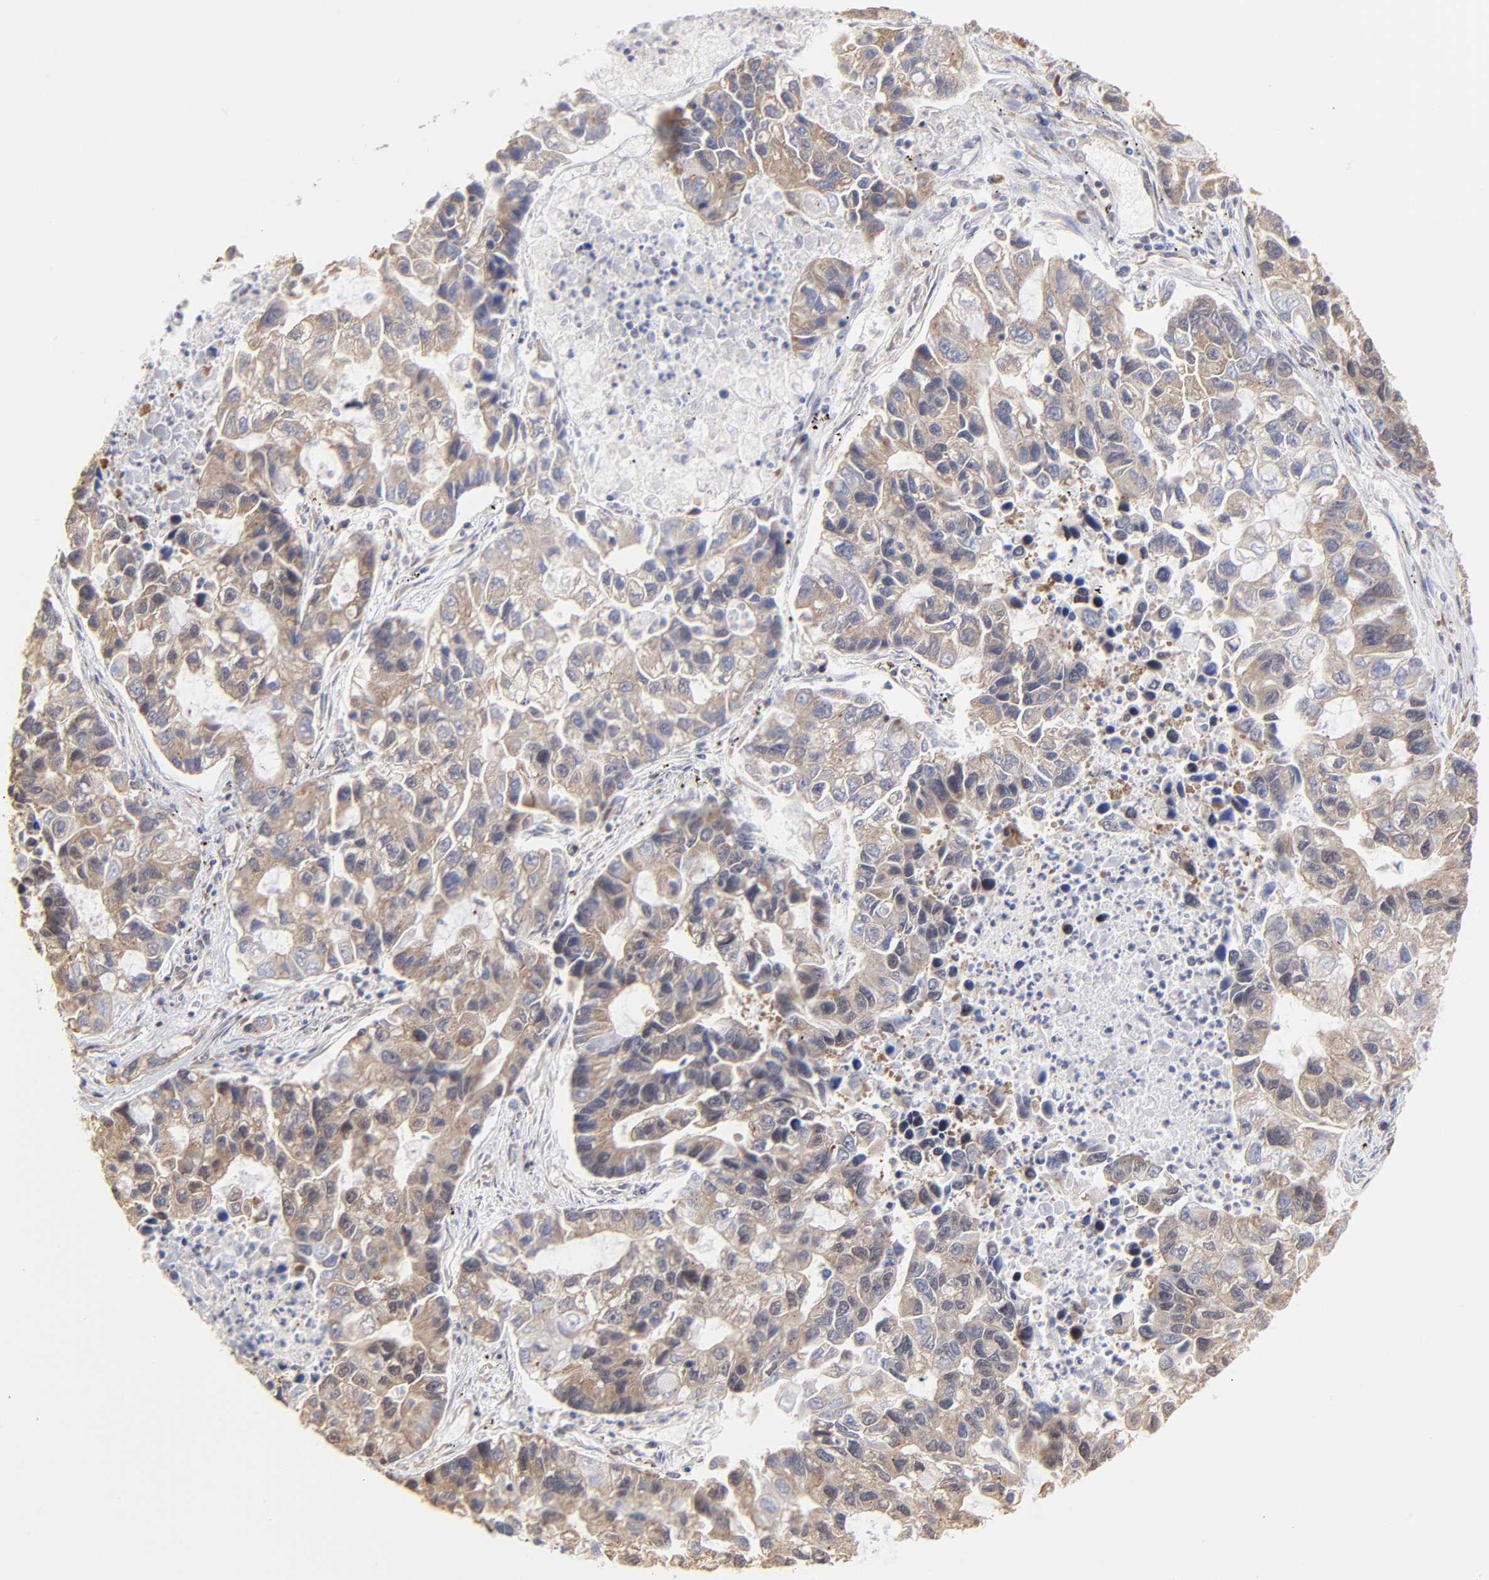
{"staining": {"intensity": "weak", "quantity": ">75%", "location": "cytoplasmic/membranous"}, "tissue": "lung cancer", "cell_type": "Tumor cells", "image_type": "cancer", "snomed": [{"axis": "morphology", "description": "Adenocarcinoma, NOS"}, {"axis": "topography", "description": "Lung"}], "caption": "Protein analysis of adenocarcinoma (lung) tissue exhibits weak cytoplasmic/membranous positivity in about >75% of tumor cells.", "gene": "BRPF1", "patient": {"sex": "female", "age": 51}}